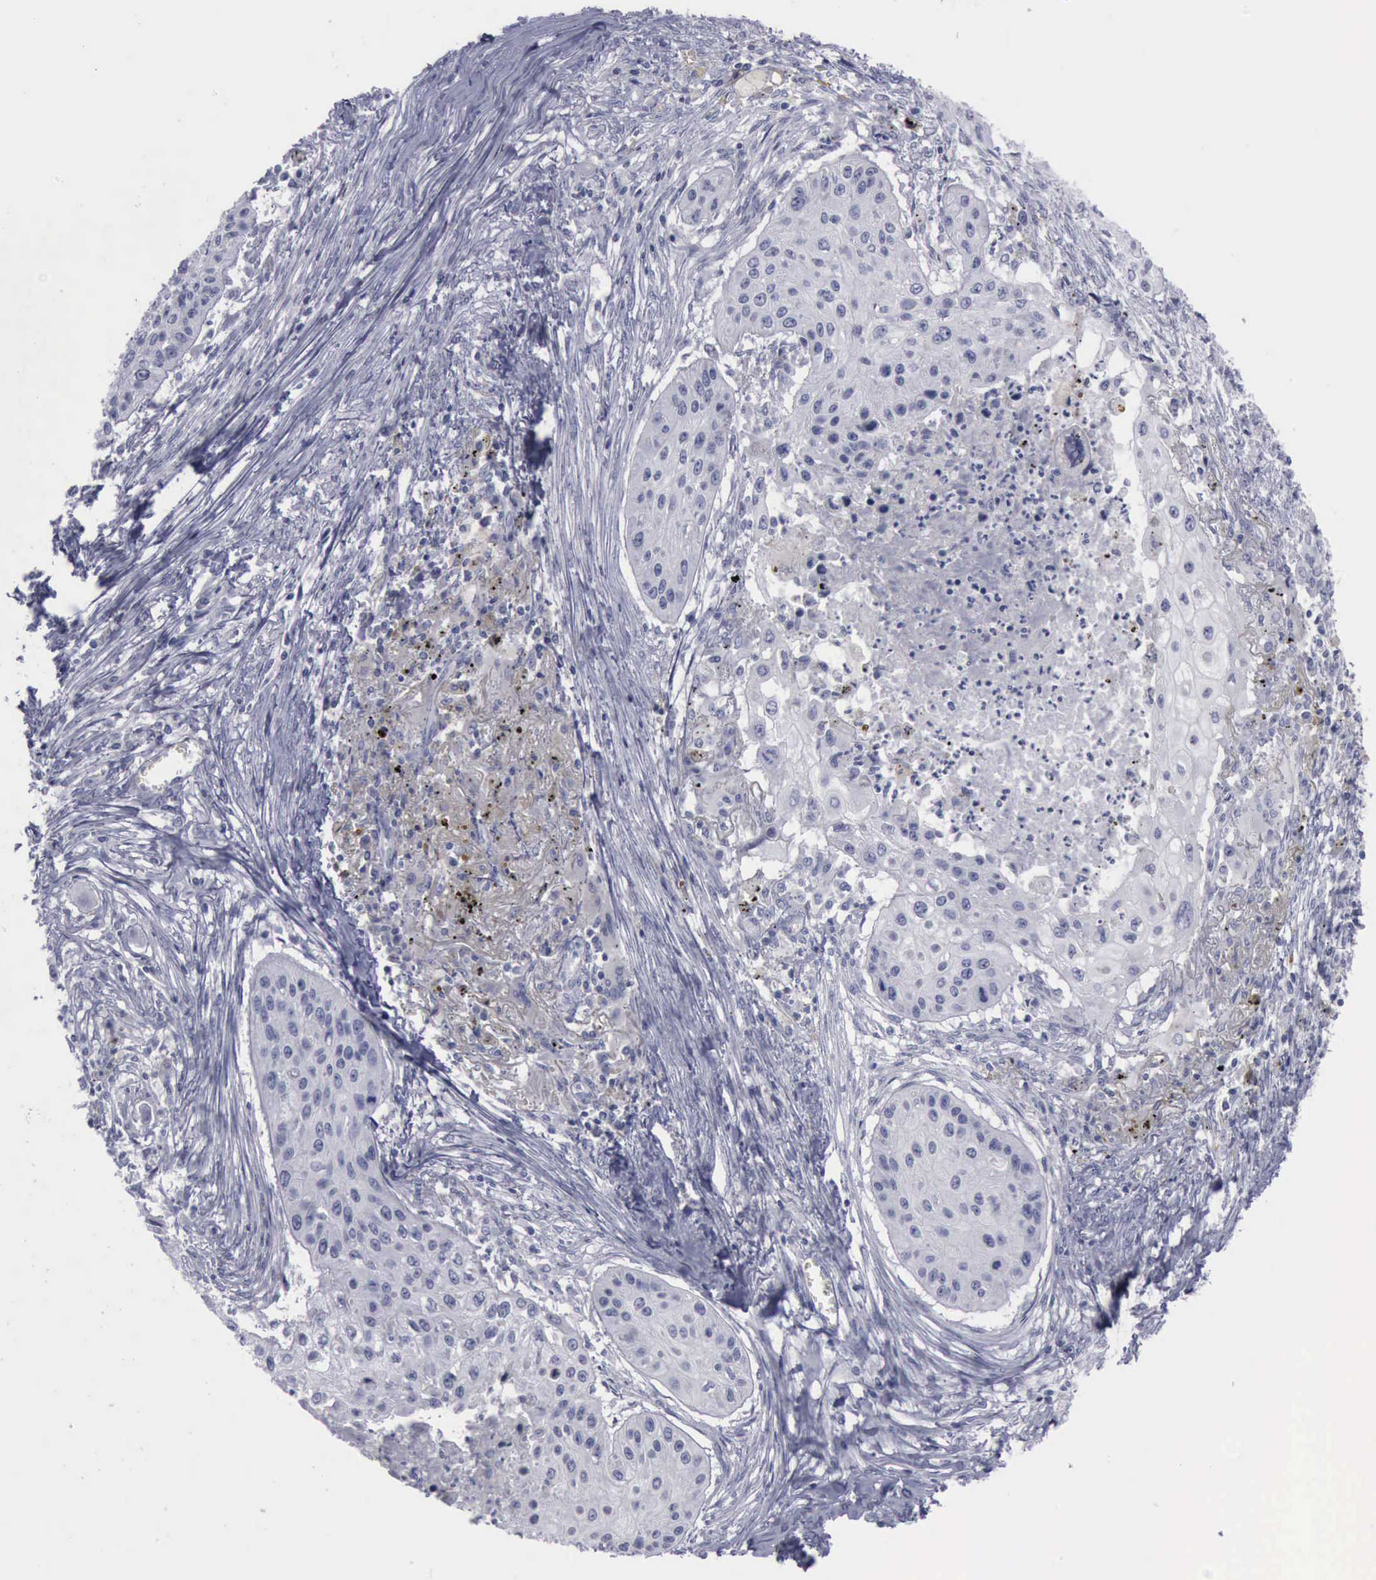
{"staining": {"intensity": "negative", "quantity": "none", "location": "none"}, "tissue": "lung cancer", "cell_type": "Tumor cells", "image_type": "cancer", "snomed": [{"axis": "morphology", "description": "Squamous cell carcinoma, NOS"}, {"axis": "topography", "description": "Lung"}], "caption": "An image of squamous cell carcinoma (lung) stained for a protein exhibits no brown staining in tumor cells.", "gene": "KRT13", "patient": {"sex": "male", "age": 71}}